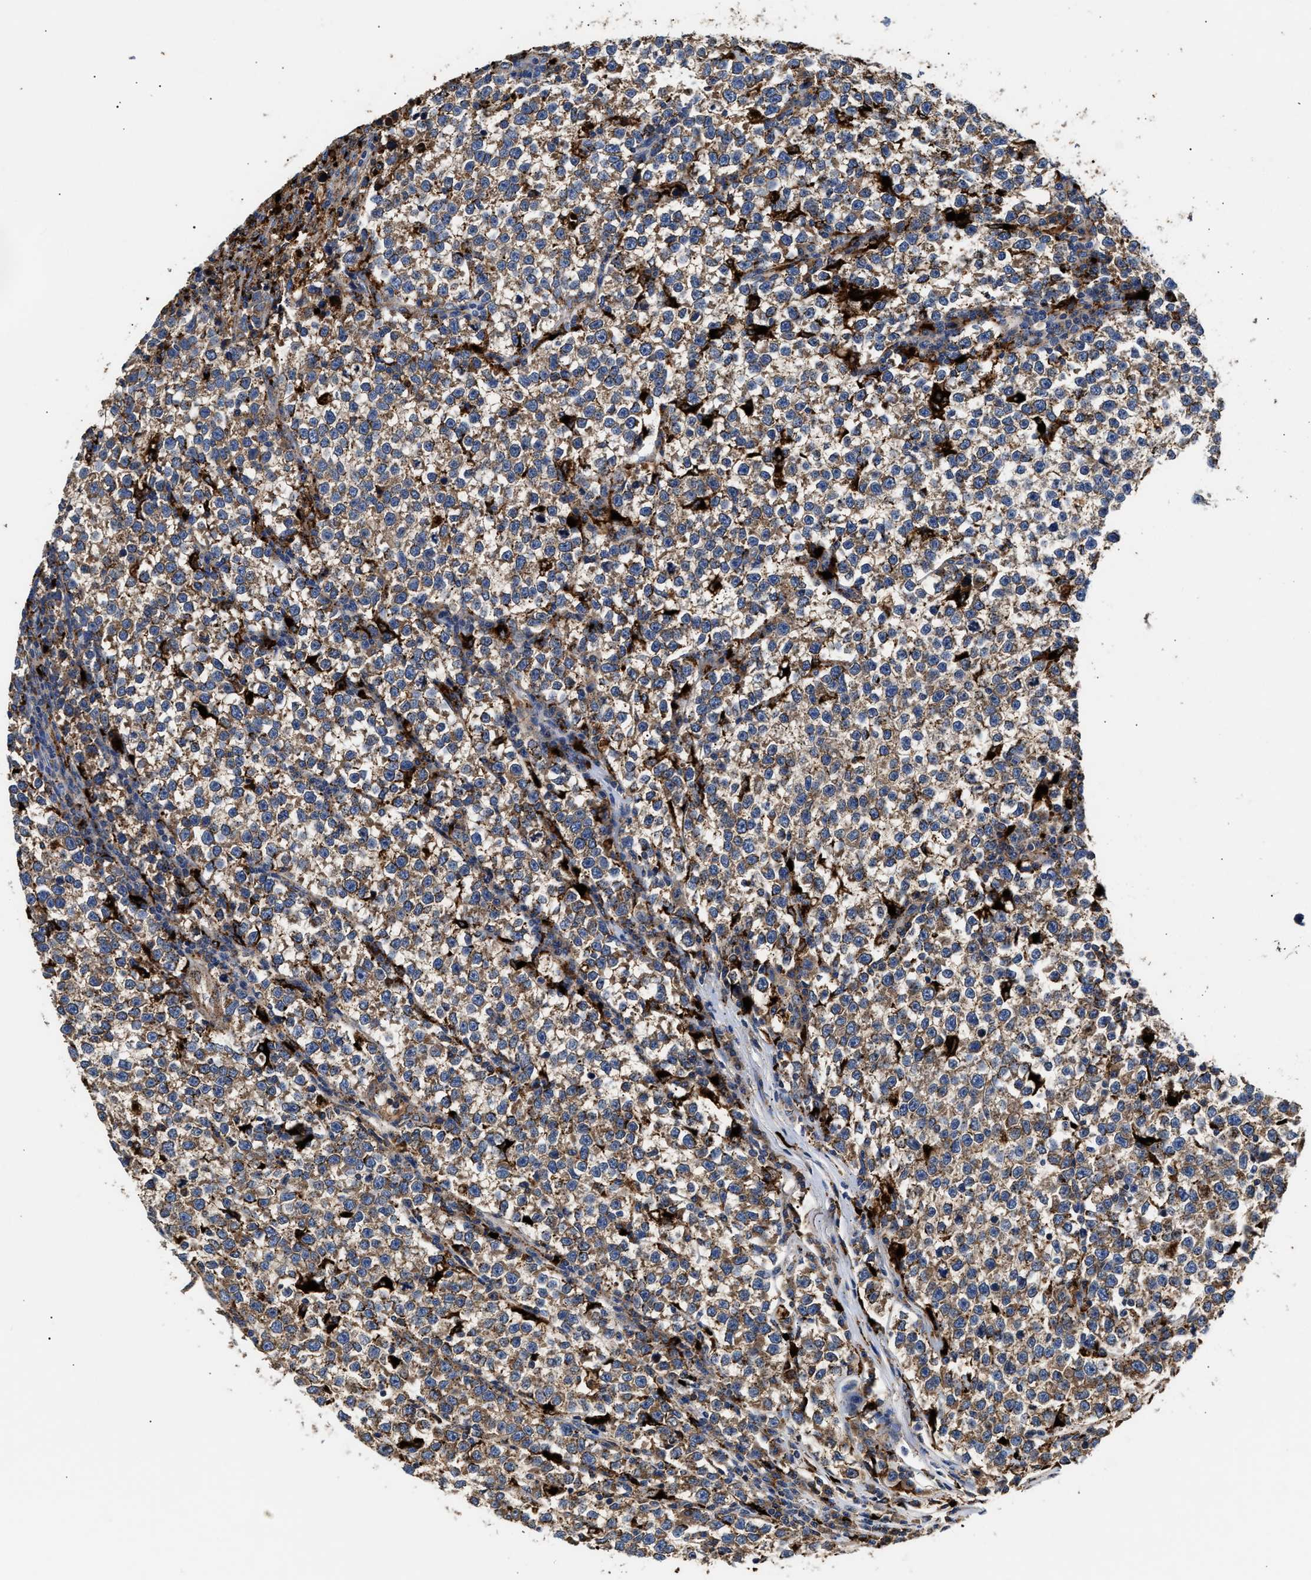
{"staining": {"intensity": "moderate", "quantity": ">75%", "location": "cytoplasmic/membranous"}, "tissue": "testis cancer", "cell_type": "Tumor cells", "image_type": "cancer", "snomed": [{"axis": "morphology", "description": "Normal tissue, NOS"}, {"axis": "morphology", "description": "Seminoma, NOS"}, {"axis": "topography", "description": "Testis"}], "caption": "An image of human testis cancer (seminoma) stained for a protein reveals moderate cytoplasmic/membranous brown staining in tumor cells. (Brightfield microscopy of DAB IHC at high magnification).", "gene": "CCDC146", "patient": {"sex": "male", "age": 43}}